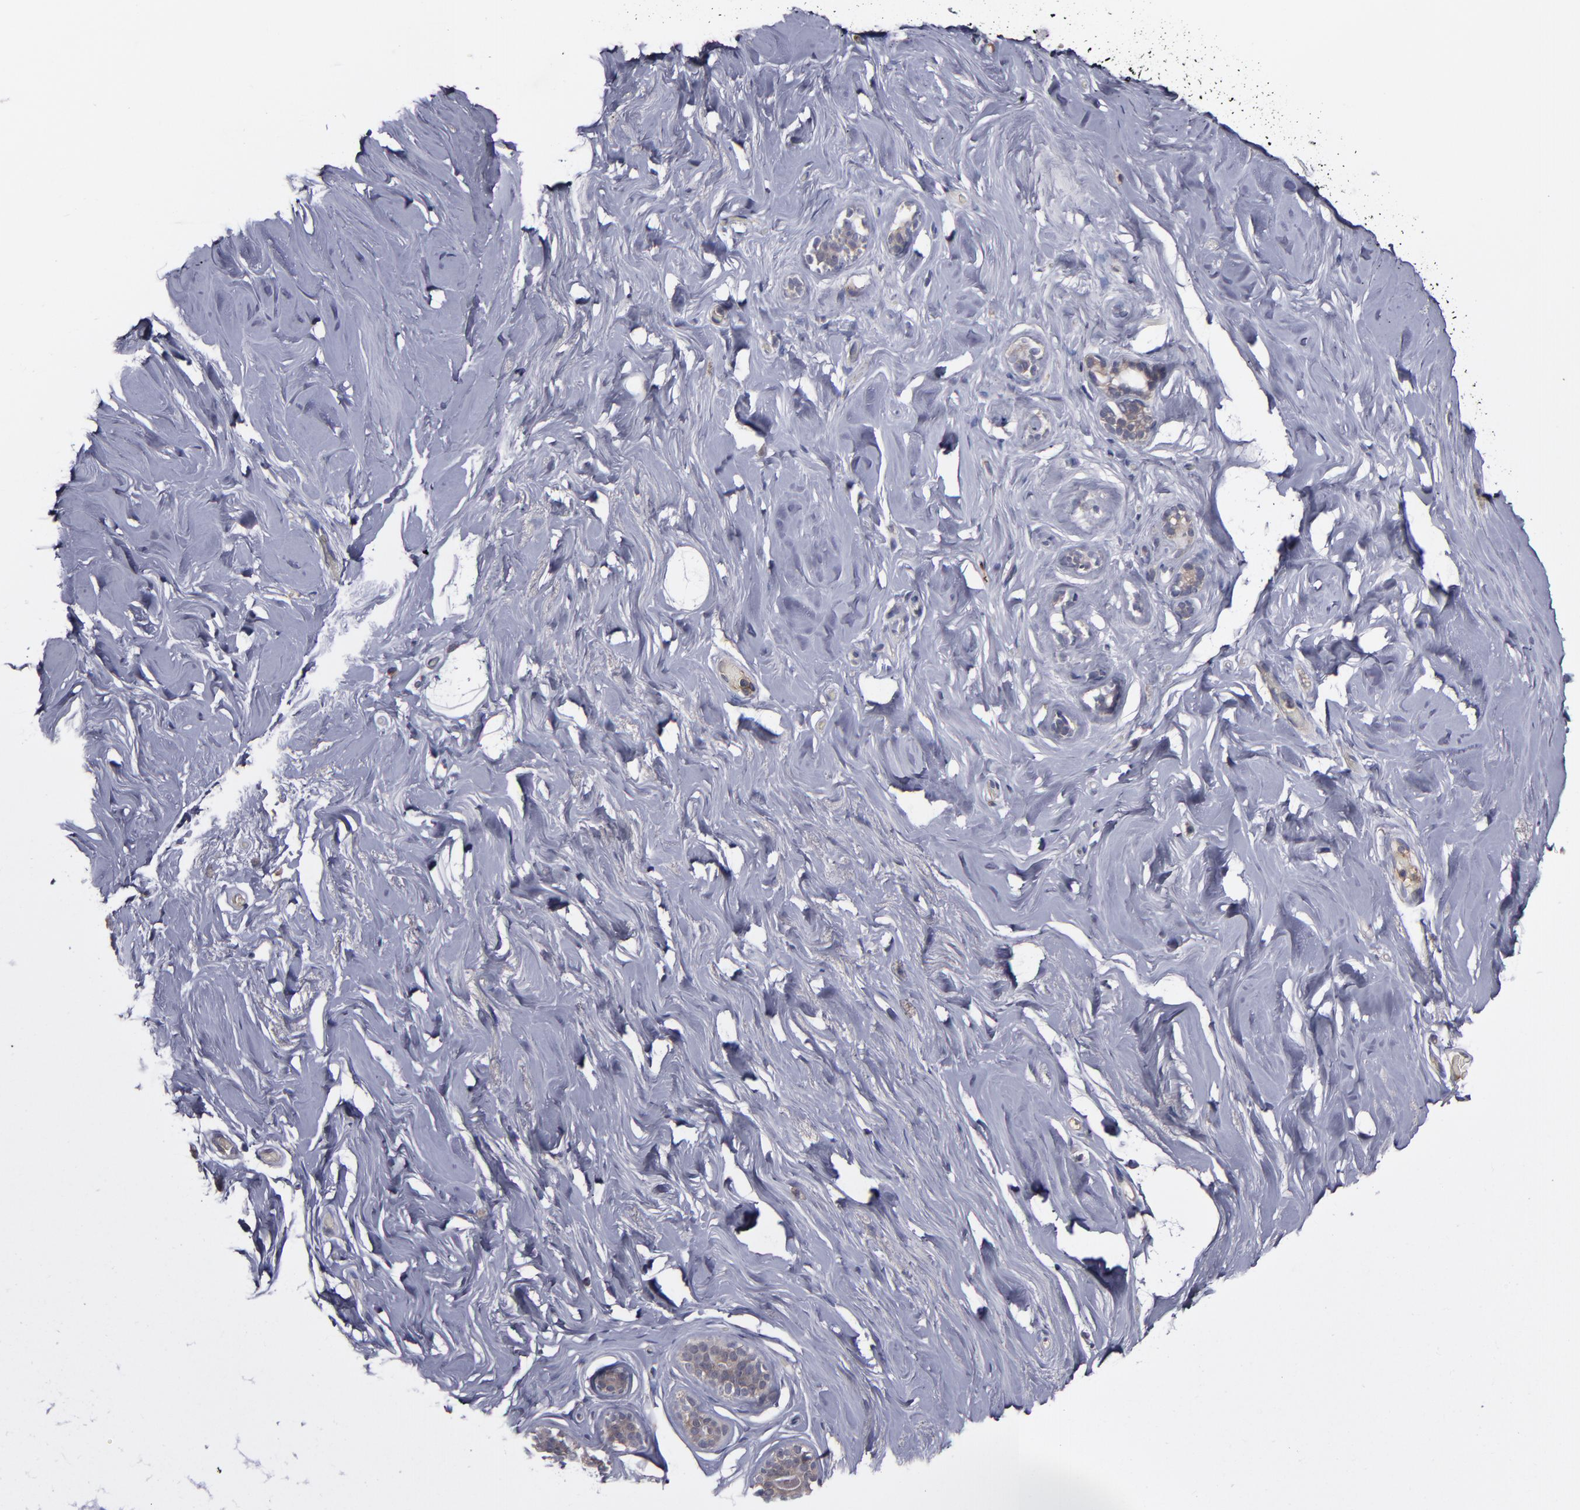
{"staining": {"intensity": "negative", "quantity": "none", "location": "none"}, "tissue": "breast", "cell_type": "Adipocytes", "image_type": "normal", "snomed": [{"axis": "morphology", "description": "Normal tissue, NOS"}, {"axis": "topography", "description": "Breast"}], "caption": "DAB (3,3'-diaminobenzidine) immunohistochemical staining of unremarkable breast reveals no significant staining in adipocytes.", "gene": "MMP11", "patient": {"sex": "female", "age": 75}}